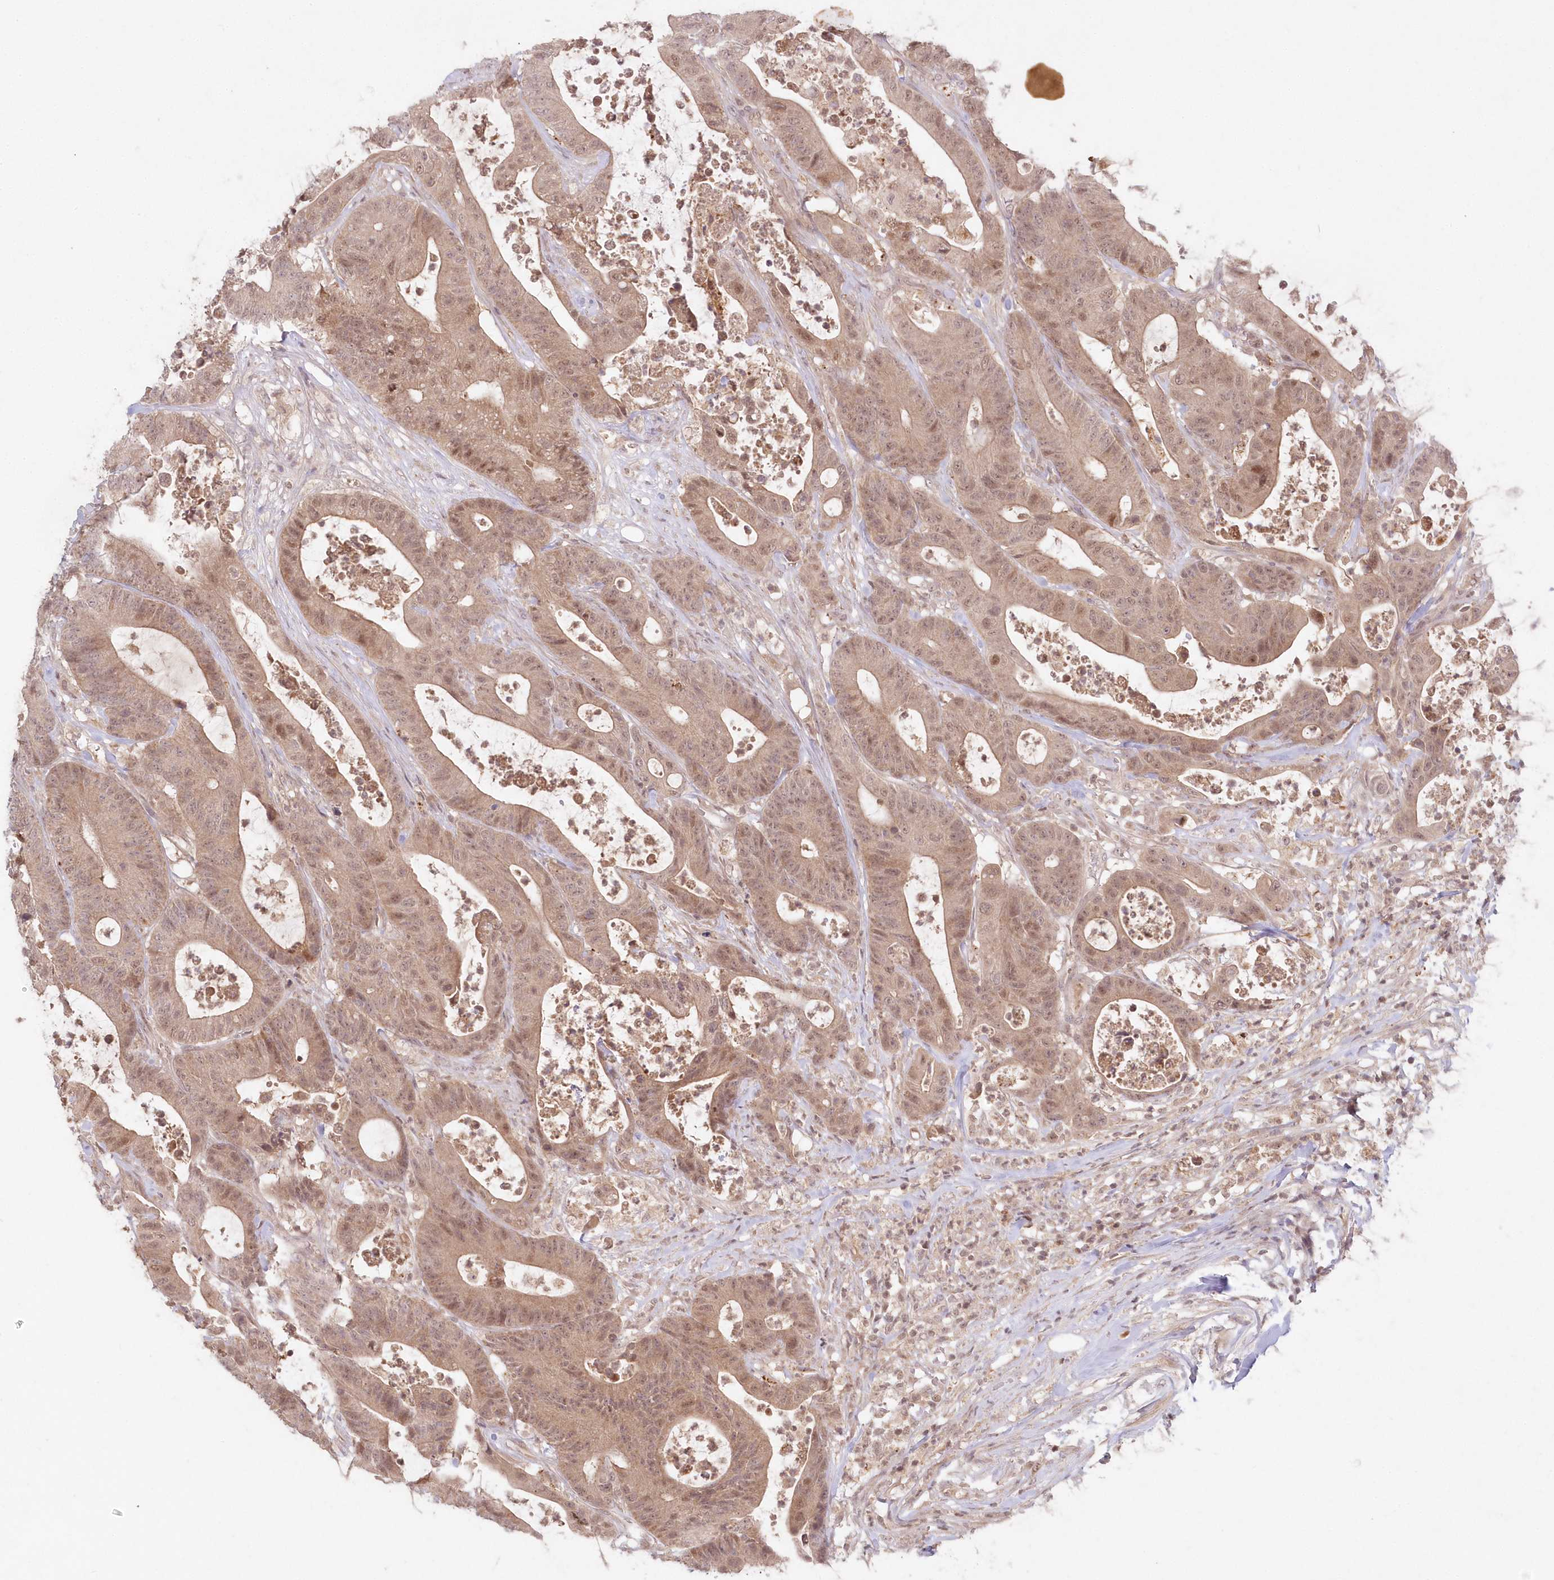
{"staining": {"intensity": "moderate", "quantity": ">75%", "location": "cytoplasmic/membranous,nuclear"}, "tissue": "colorectal cancer", "cell_type": "Tumor cells", "image_type": "cancer", "snomed": [{"axis": "morphology", "description": "Adenocarcinoma, NOS"}, {"axis": "topography", "description": "Colon"}], "caption": "Tumor cells reveal moderate cytoplasmic/membranous and nuclear staining in approximately >75% of cells in colorectal adenocarcinoma.", "gene": "ASCC1", "patient": {"sex": "female", "age": 84}}